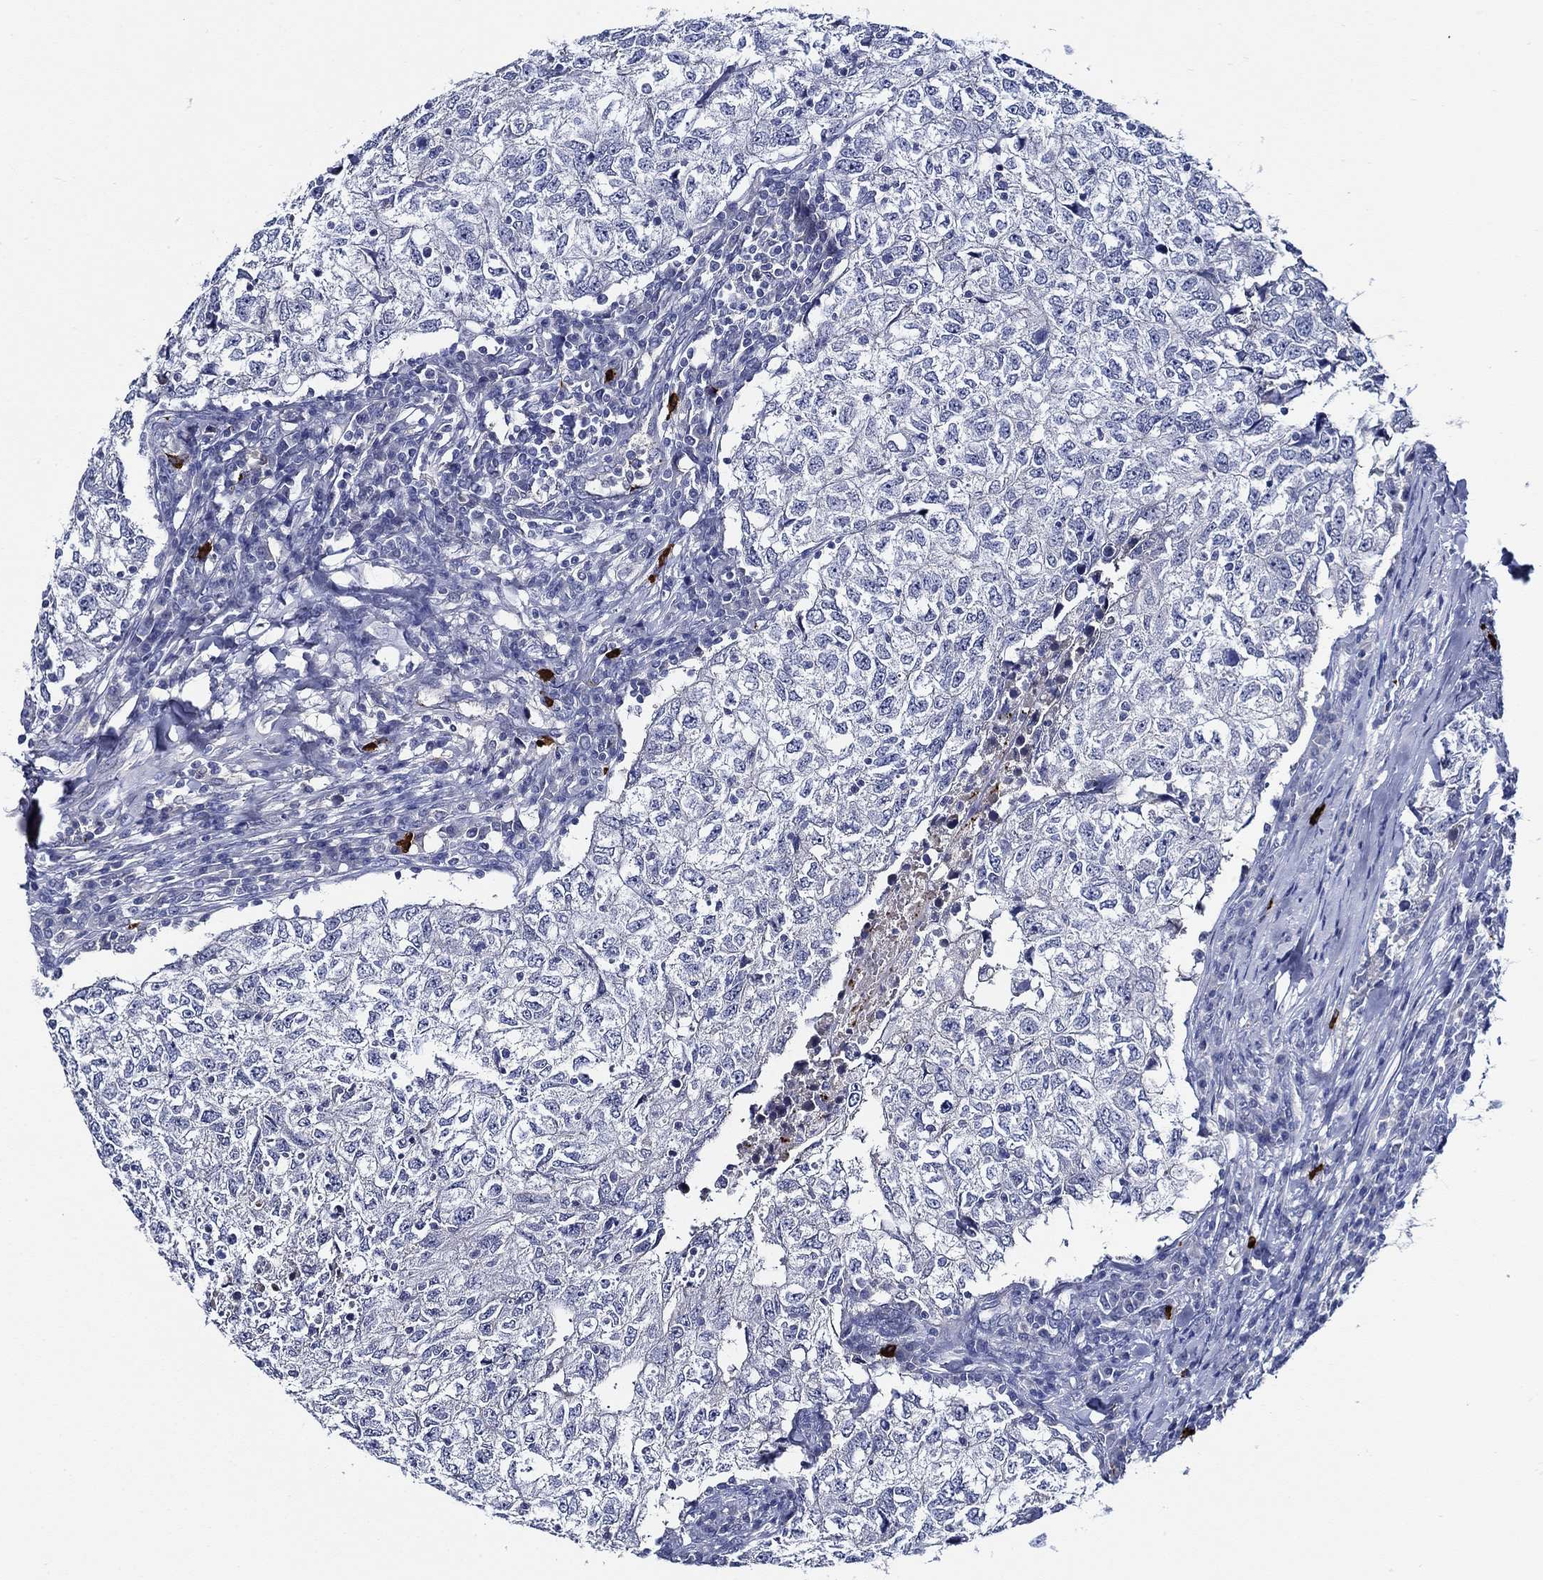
{"staining": {"intensity": "negative", "quantity": "none", "location": "none"}, "tissue": "breast cancer", "cell_type": "Tumor cells", "image_type": "cancer", "snomed": [{"axis": "morphology", "description": "Duct carcinoma"}, {"axis": "topography", "description": "Breast"}], "caption": "Micrograph shows no protein positivity in tumor cells of breast cancer tissue.", "gene": "ALOX12", "patient": {"sex": "female", "age": 30}}